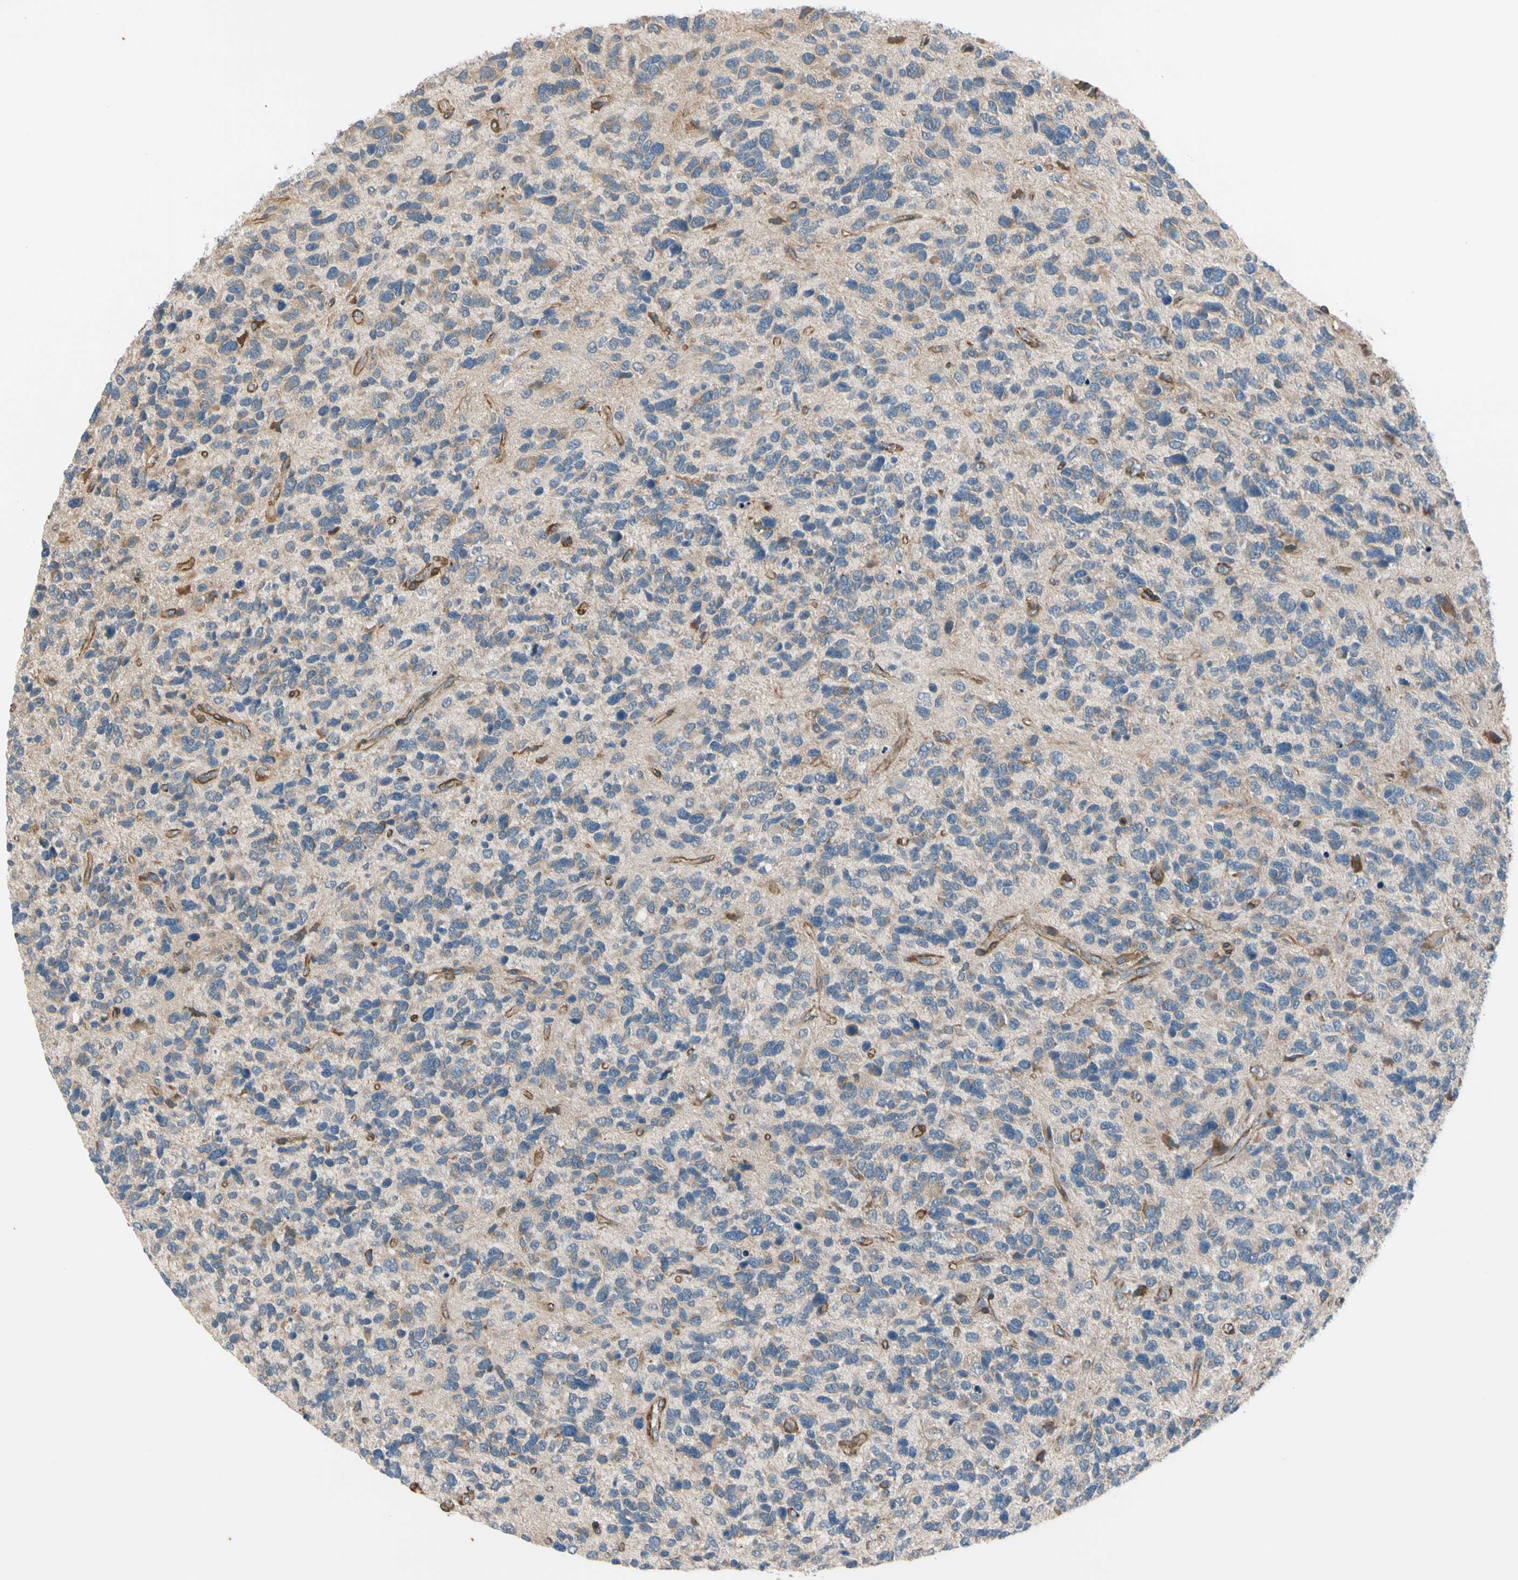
{"staining": {"intensity": "moderate", "quantity": "<25%", "location": "cytoplasmic/membranous"}, "tissue": "glioma", "cell_type": "Tumor cells", "image_type": "cancer", "snomed": [{"axis": "morphology", "description": "Glioma, malignant, High grade"}, {"axis": "topography", "description": "Brain"}], "caption": "DAB (3,3'-diaminobenzidine) immunohistochemical staining of glioma shows moderate cytoplasmic/membranous protein expression in about <25% of tumor cells.", "gene": "LIMK2", "patient": {"sex": "female", "age": 58}}